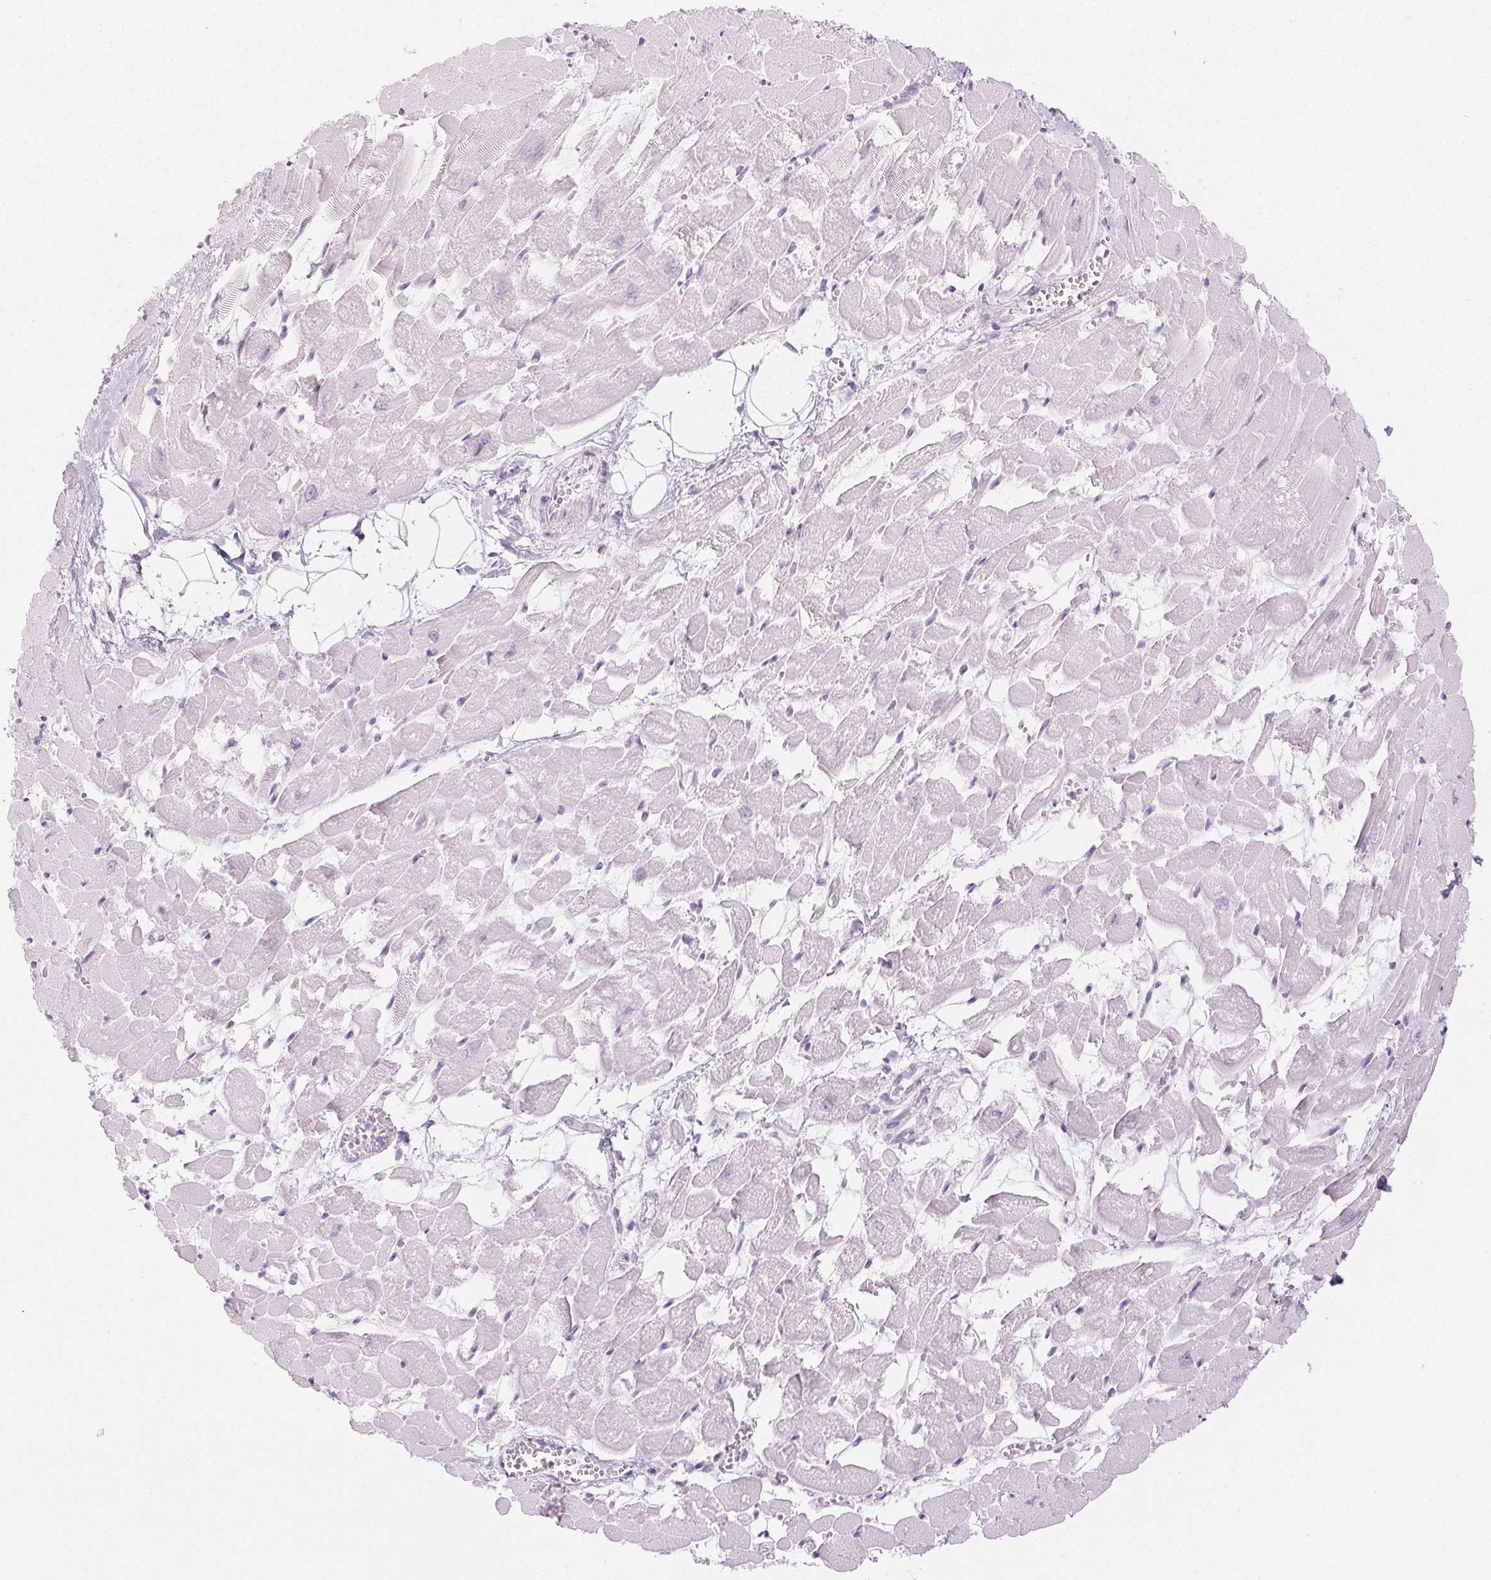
{"staining": {"intensity": "negative", "quantity": "none", "location": "none"}, "tissue": "heart muscle", "cell_type": "Cardiomyocytes", "image_type": "normal", "snomed": [{"axis": "morphology", "description": "Normal tissue, NOS"}, {"axis": "topography", "description": "Heart"}], "caption": "This micrograph is of unremarkable heart muscle stained with IHC to label a protein in brown with the nuclei are counter-stained blue. There is no expression in cardiomyocytes. Nuclei are stained in blue.", "gene": "SPRR3", "patient": {"sex": "female", "age": 52}}